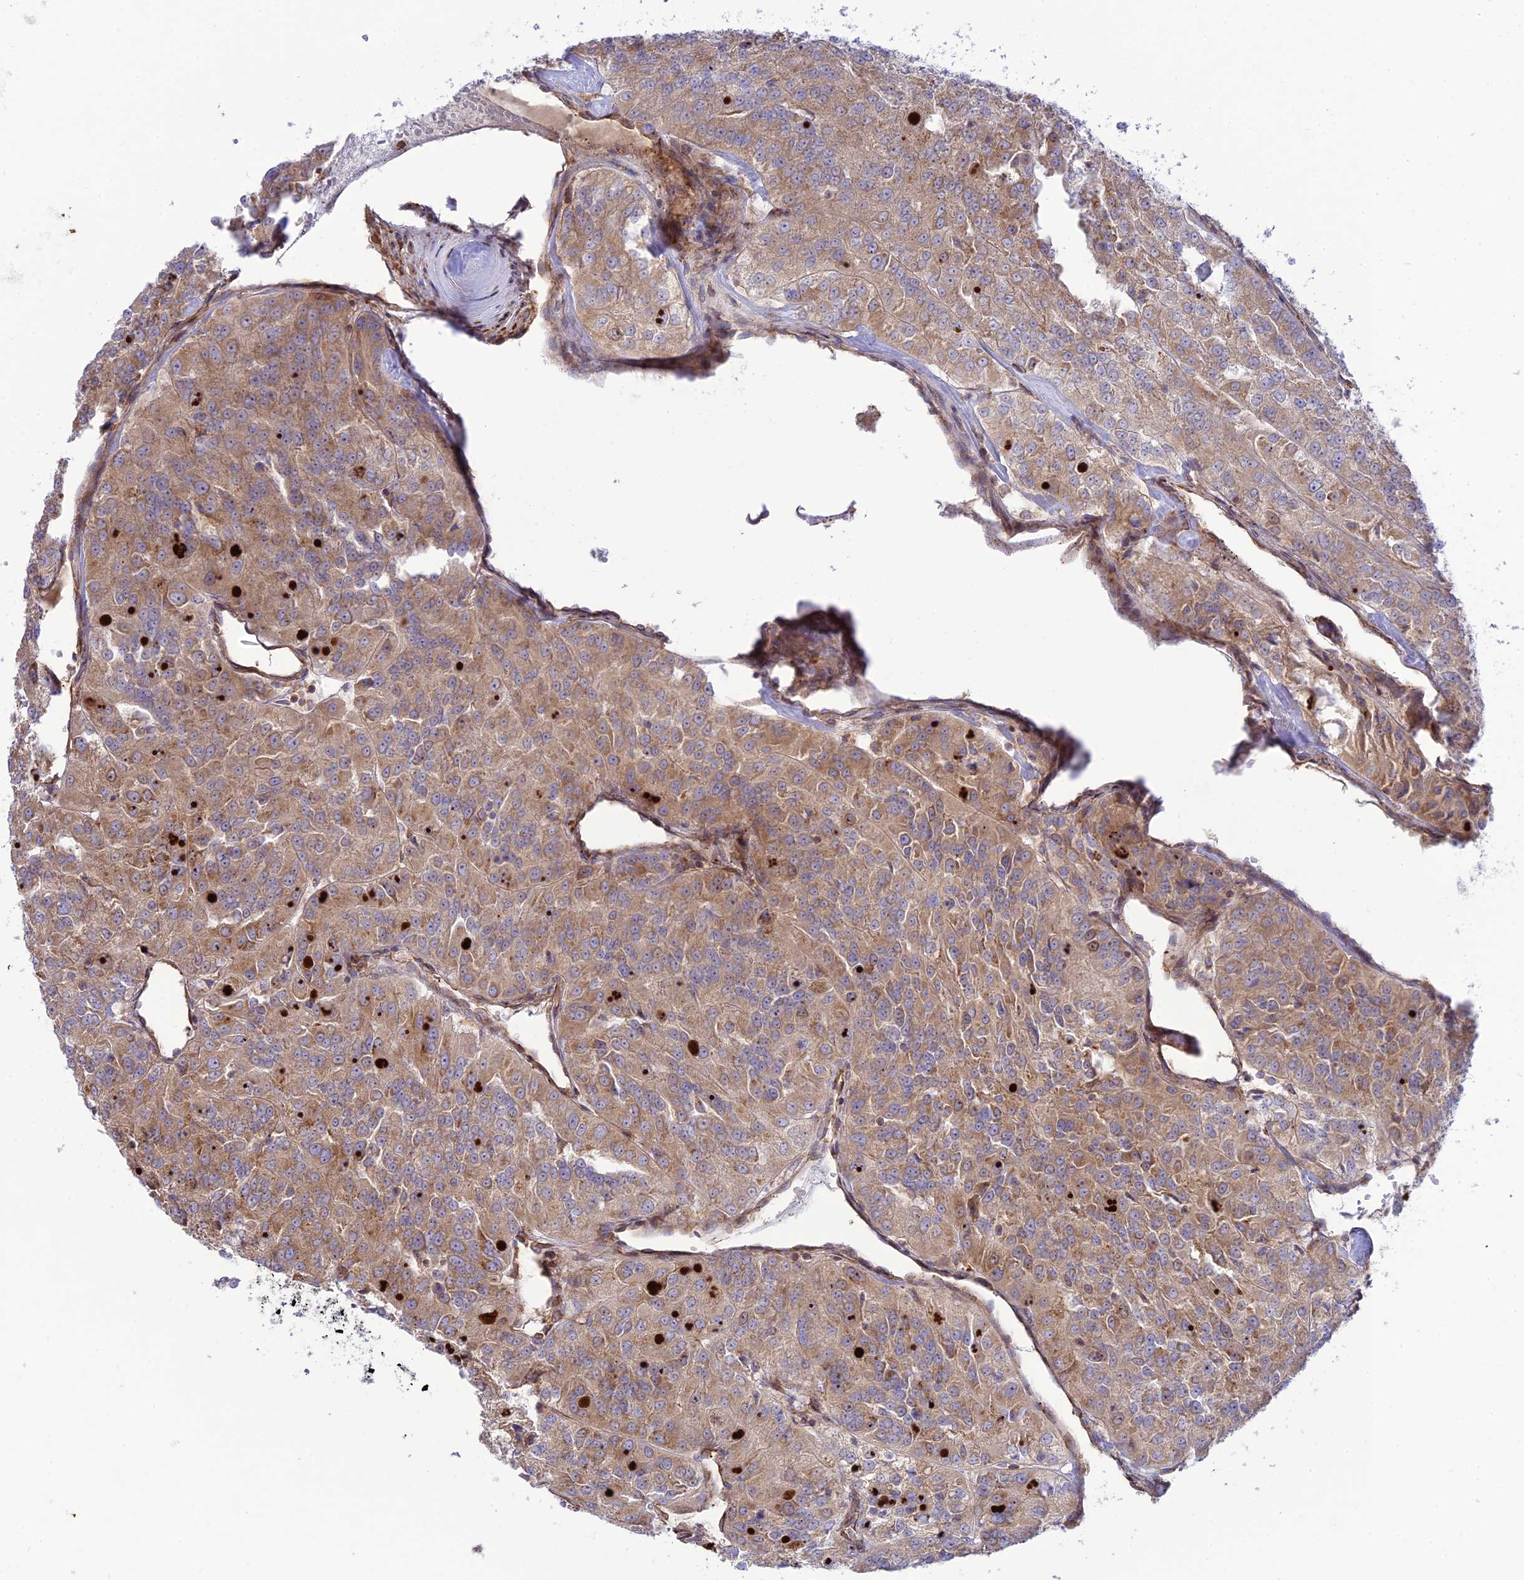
{"staining": {"intensity": "moderate", "quantity": ">75%", "location": "cytoplasmic/membranous"}, "tissue": "renal cancer", "cell_type": "Tumor cells", "image_type": "cancer", "snomed": [{"axis": "morphology", "description": "Adenocarcinoma, NOS"}, {"axis": "topography", "description": "Kidney"}], "caption": "Renal cancer tissue reveals moderate cytoplasmic/membranous positivity in approximately >75% of tumor cells, visualized by immunohistochemistry.", "gene": "PIMREG", "patient": {"sex": "female", "age": 63}}